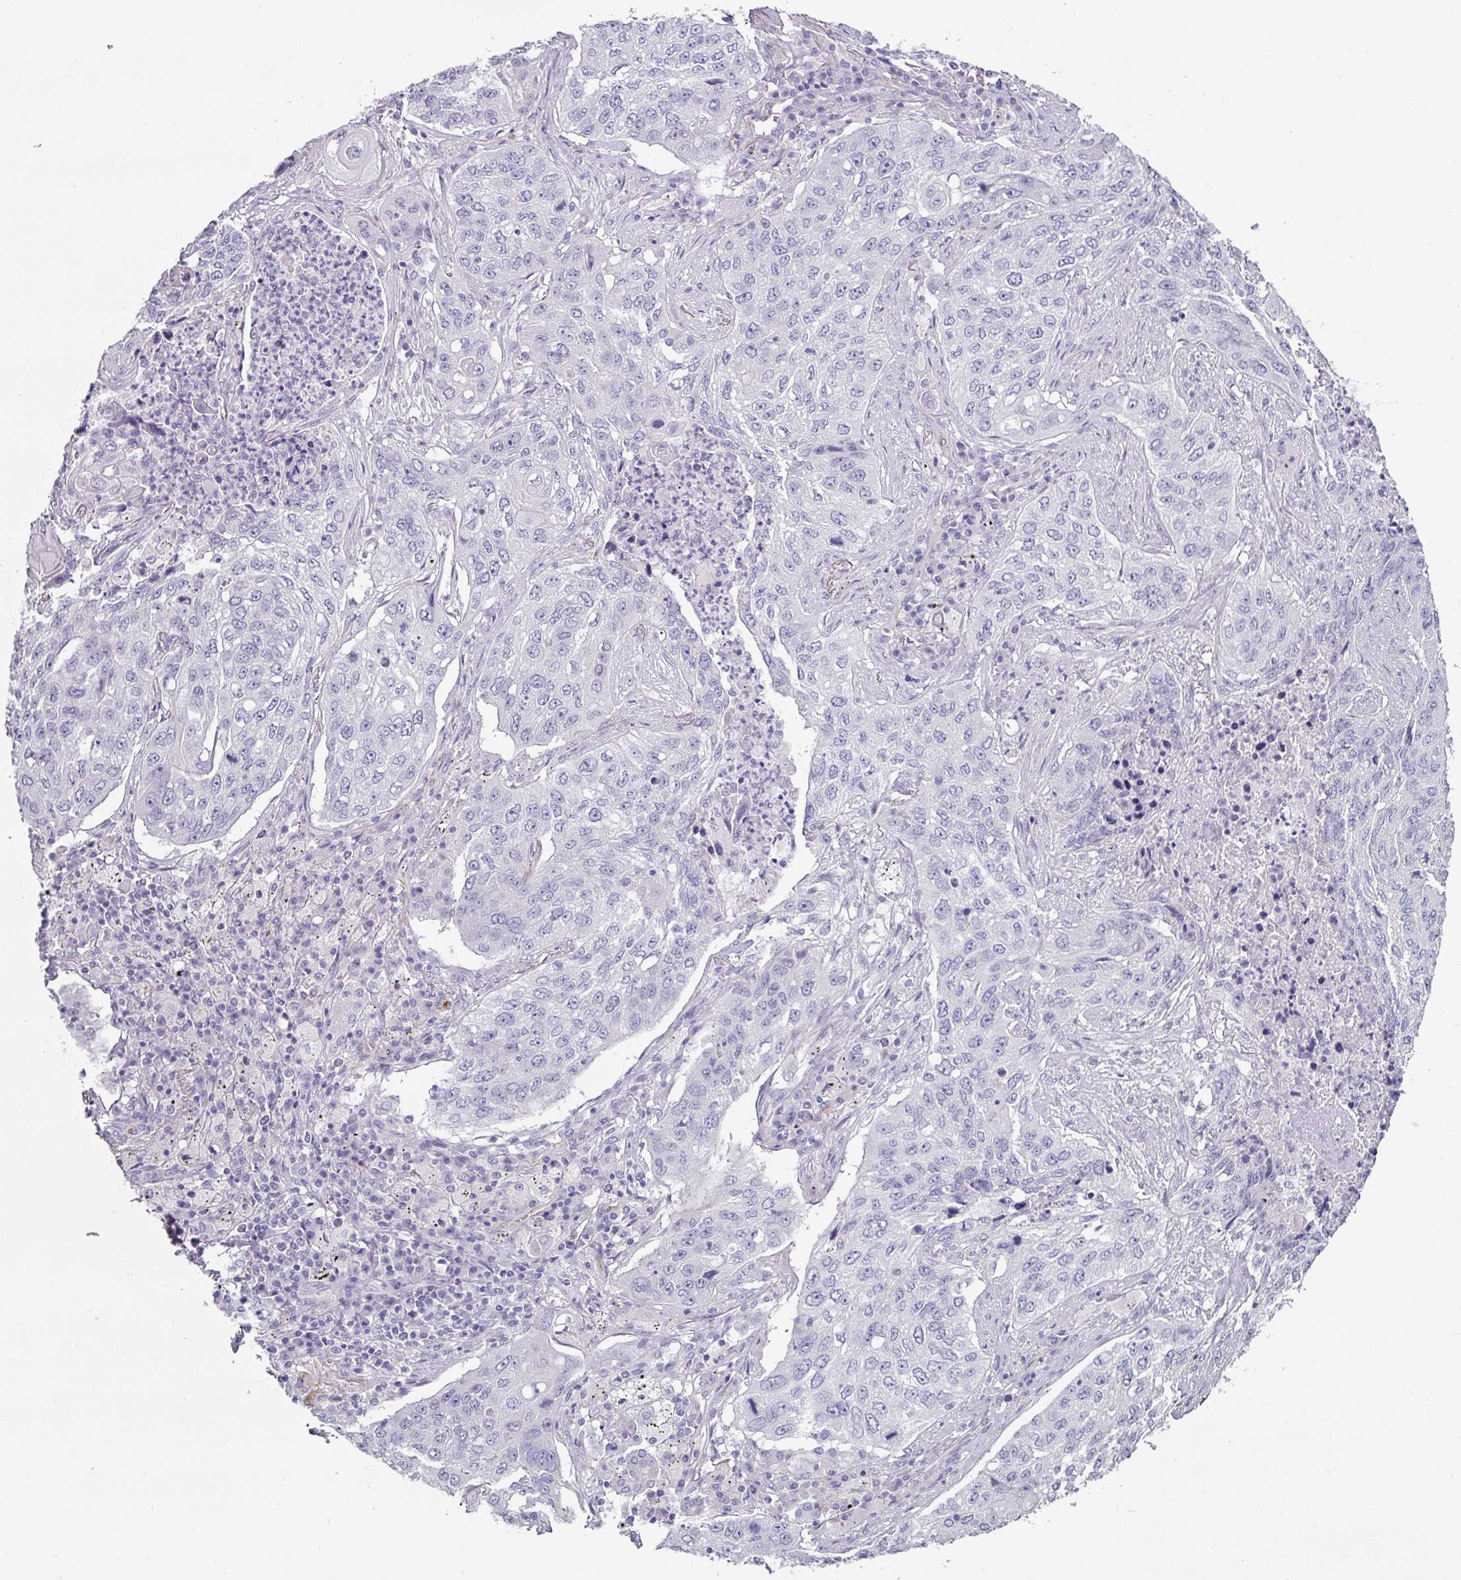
{"staining": {"intensity": "negative", "quantity": "none", "location": "none"}, "tissue": "lung cancer", "cell_type": "Tumor cells", "image_type": "cancer", "snomed": [{"axis": "morphology", "description": "Squamous cell carcinoma, NOS"}, {"axis": "topography", "description": "Lung"}], "caption": "Immunohistochemistry (IHC) of lung cancer exhibits no expression in tumor cells.", "gene": "SLC17A7", "patient": {"sex": "female", "age": 63}}